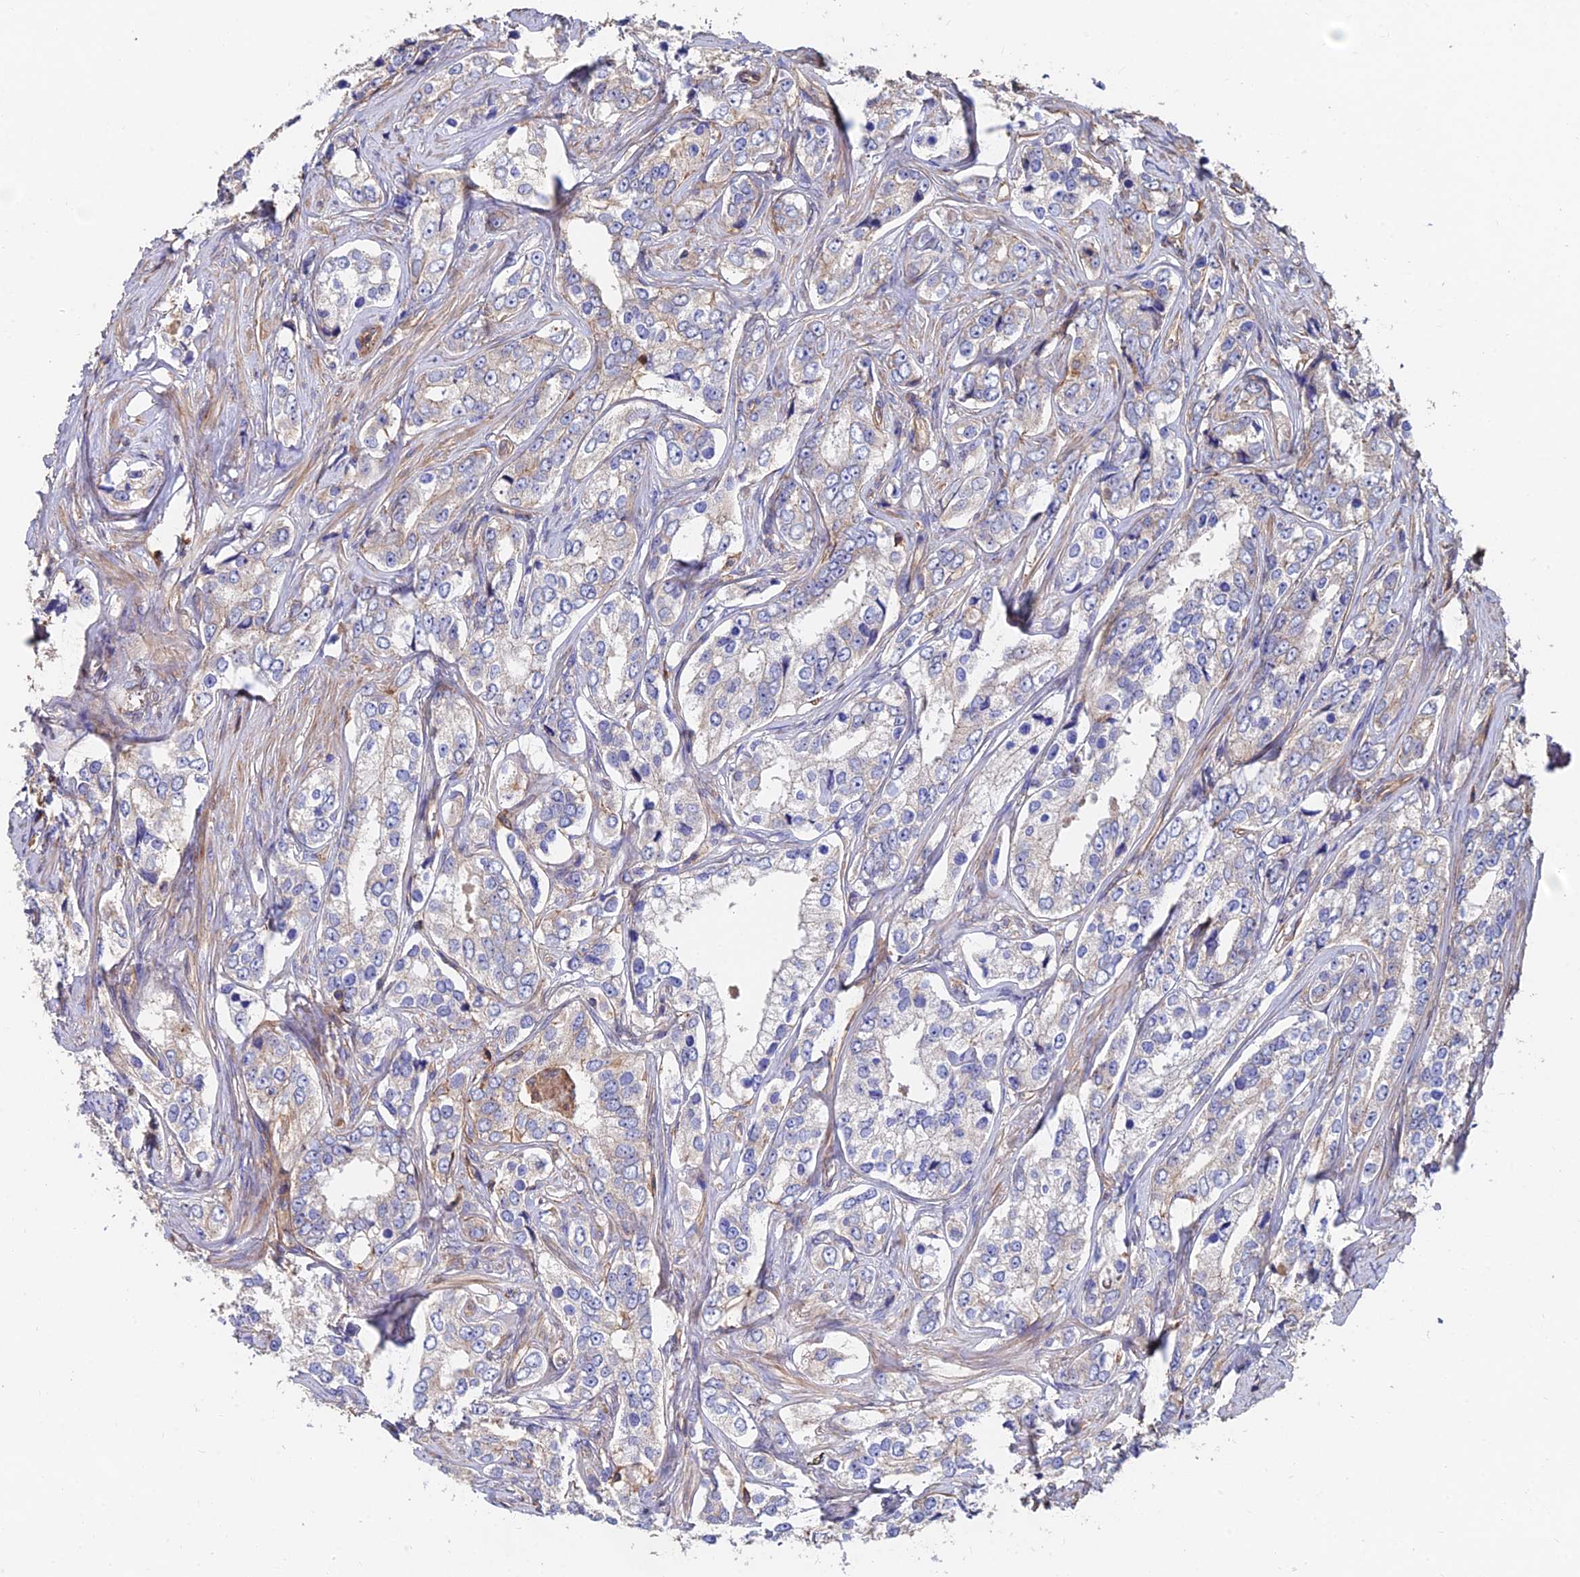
{"staining": {"intensity": "negative", "quantity": "none", "location": "none"}, "tissue": "prostate cancer", "cell_type": "Tumor cells", "image_type": "cancer", "snomed": [{"axis": "morphology", "description": "Adenocarcinoma, High grade"}, {"axis": "topography", "description": "Prostate"}], "caption": "DAB immunohistochemical staining of human prostate high-grade adenocarcinoma displays no significant positivity in tumor cells. (Stains: DAB immunohistochemistry (IHC) with hematoxylin counter stain, Microscopy: brightfield microscopy at high magnification).", "gene": "EXT1", "patient": {"sex": "male", "age": 66}}